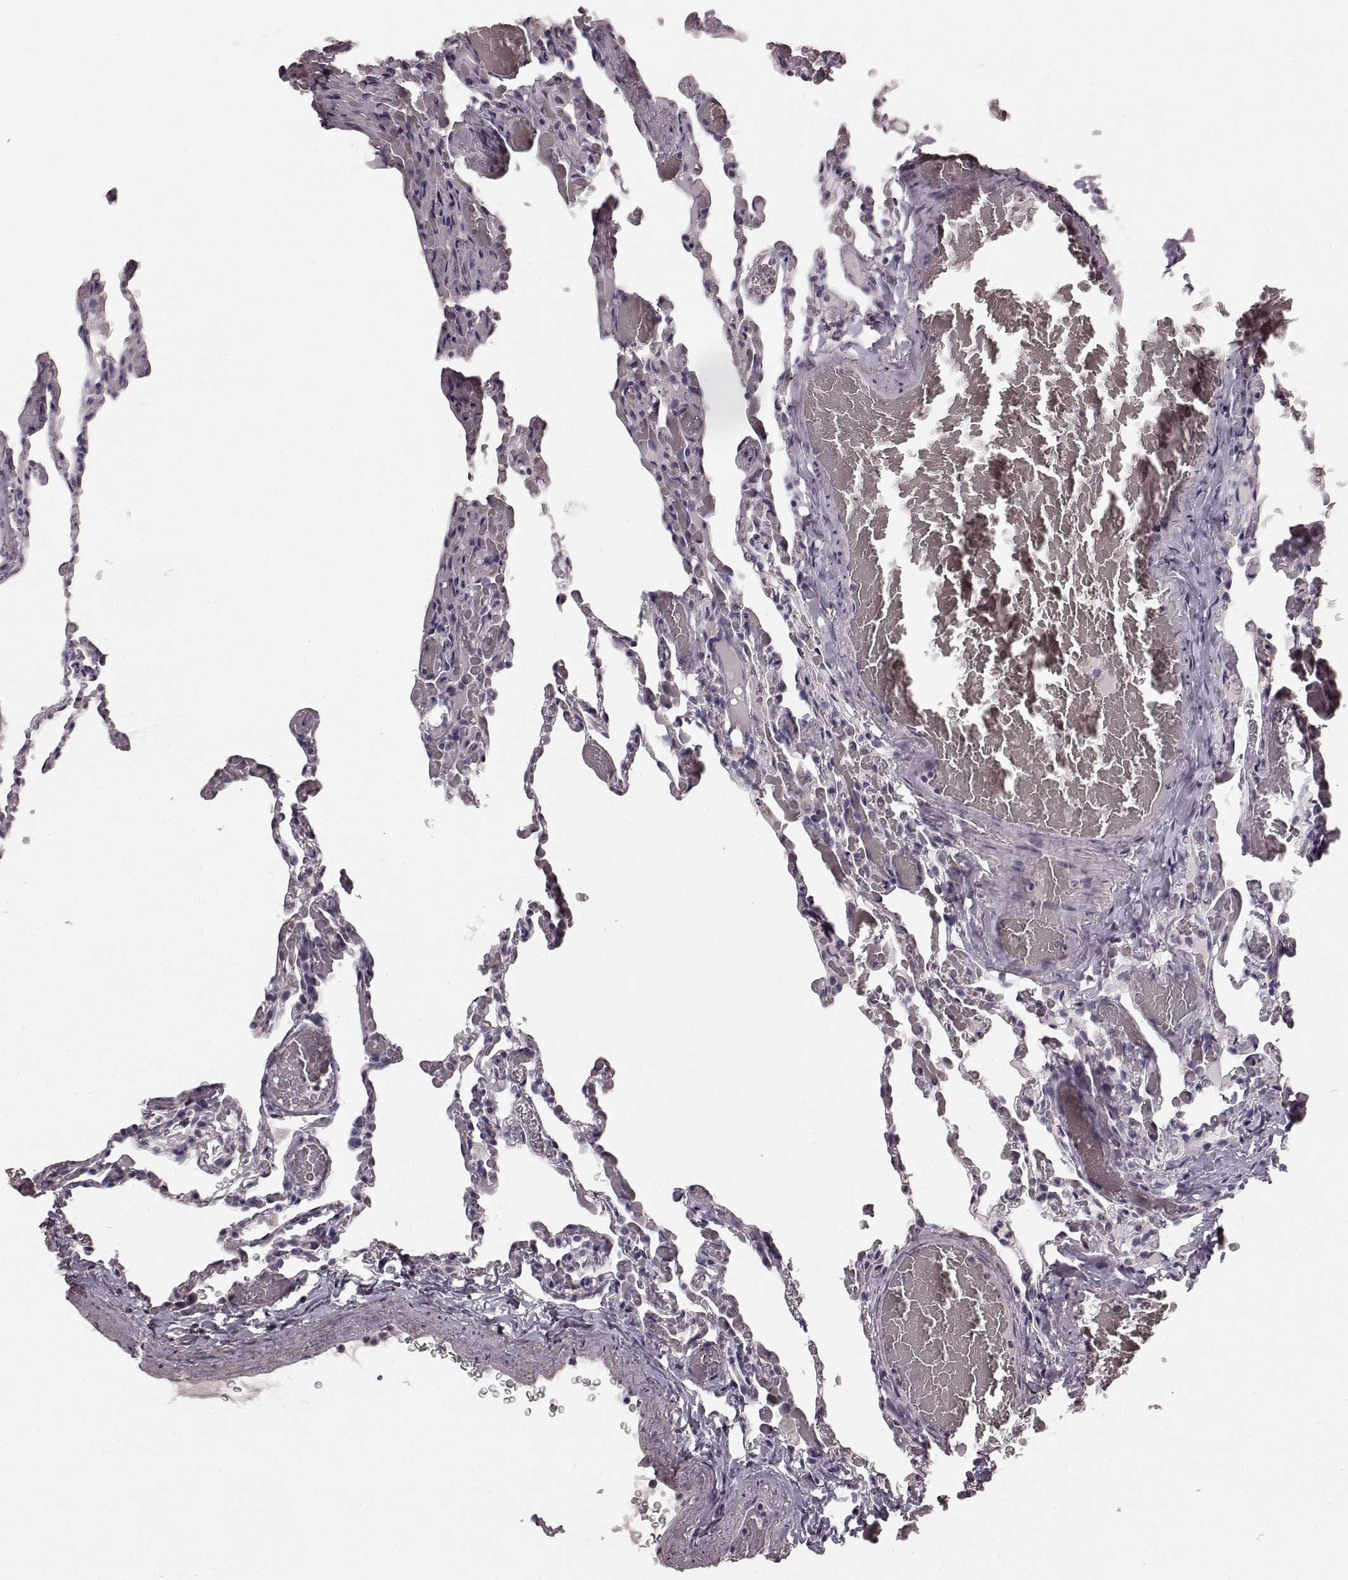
{"staining": {"intensity": "negative", "quantity": "none", "location": "none"}, "tissue": "lung", "cell_type": "Alveolar cells", "image_type": "normal", "snomed": [{"axis": "morphology", "description": "Normal tissue, NOS"}, {"axis": "topography", "description": "Lung"}], "caption": "High power microscopy photomicrograph of an immunohistochemistry (IHC) micrograph of normal lung, revealing no significant staining in alveolar cells.", "gene": "RIT2", "patient": {"sex": "female", "age": 43}}